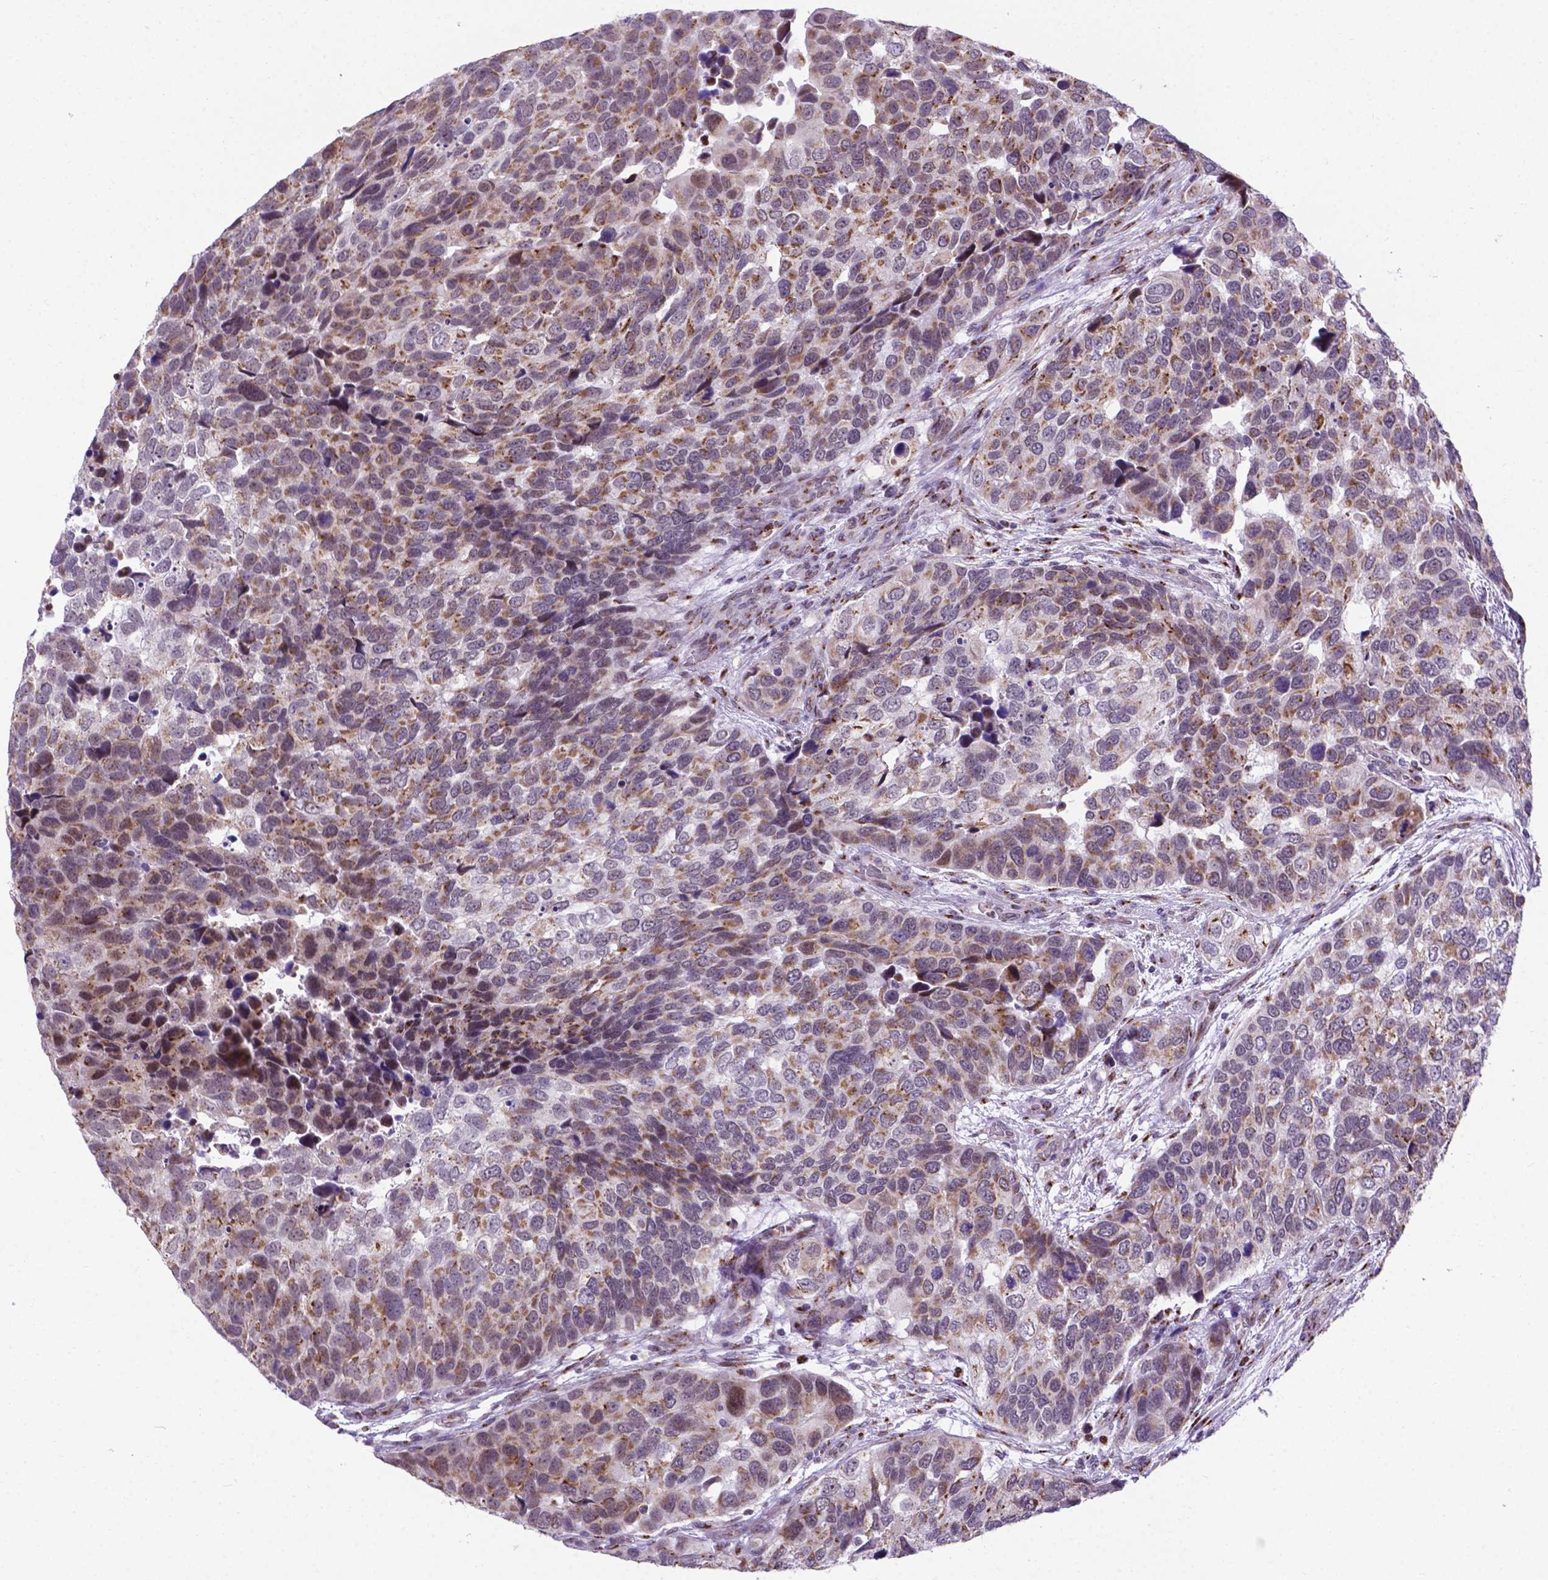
{"staining": {"intensity": "moderate", "quantity": "25%-75%", "location": "cytoplasmic/membranous"}, "tissue": "urothelial cancer", "cell_type": "Tumor cells", "image_type": "cancer", "snomed": [{"axis": "morphology", "description": "Urothelial carcinoma, High grade"}, {"axis": "topography", "description": "Urinary bladder"}], "caption": "Urothelial carcinoma (high-grade) tissue reveals moderate cytoplasmic/membranous positivity in about 25%-75% of tumor cells, visualized by immunohistochemistry.", "gene": "MRPL10", "patient": {"sex": "male", "age": 60}}